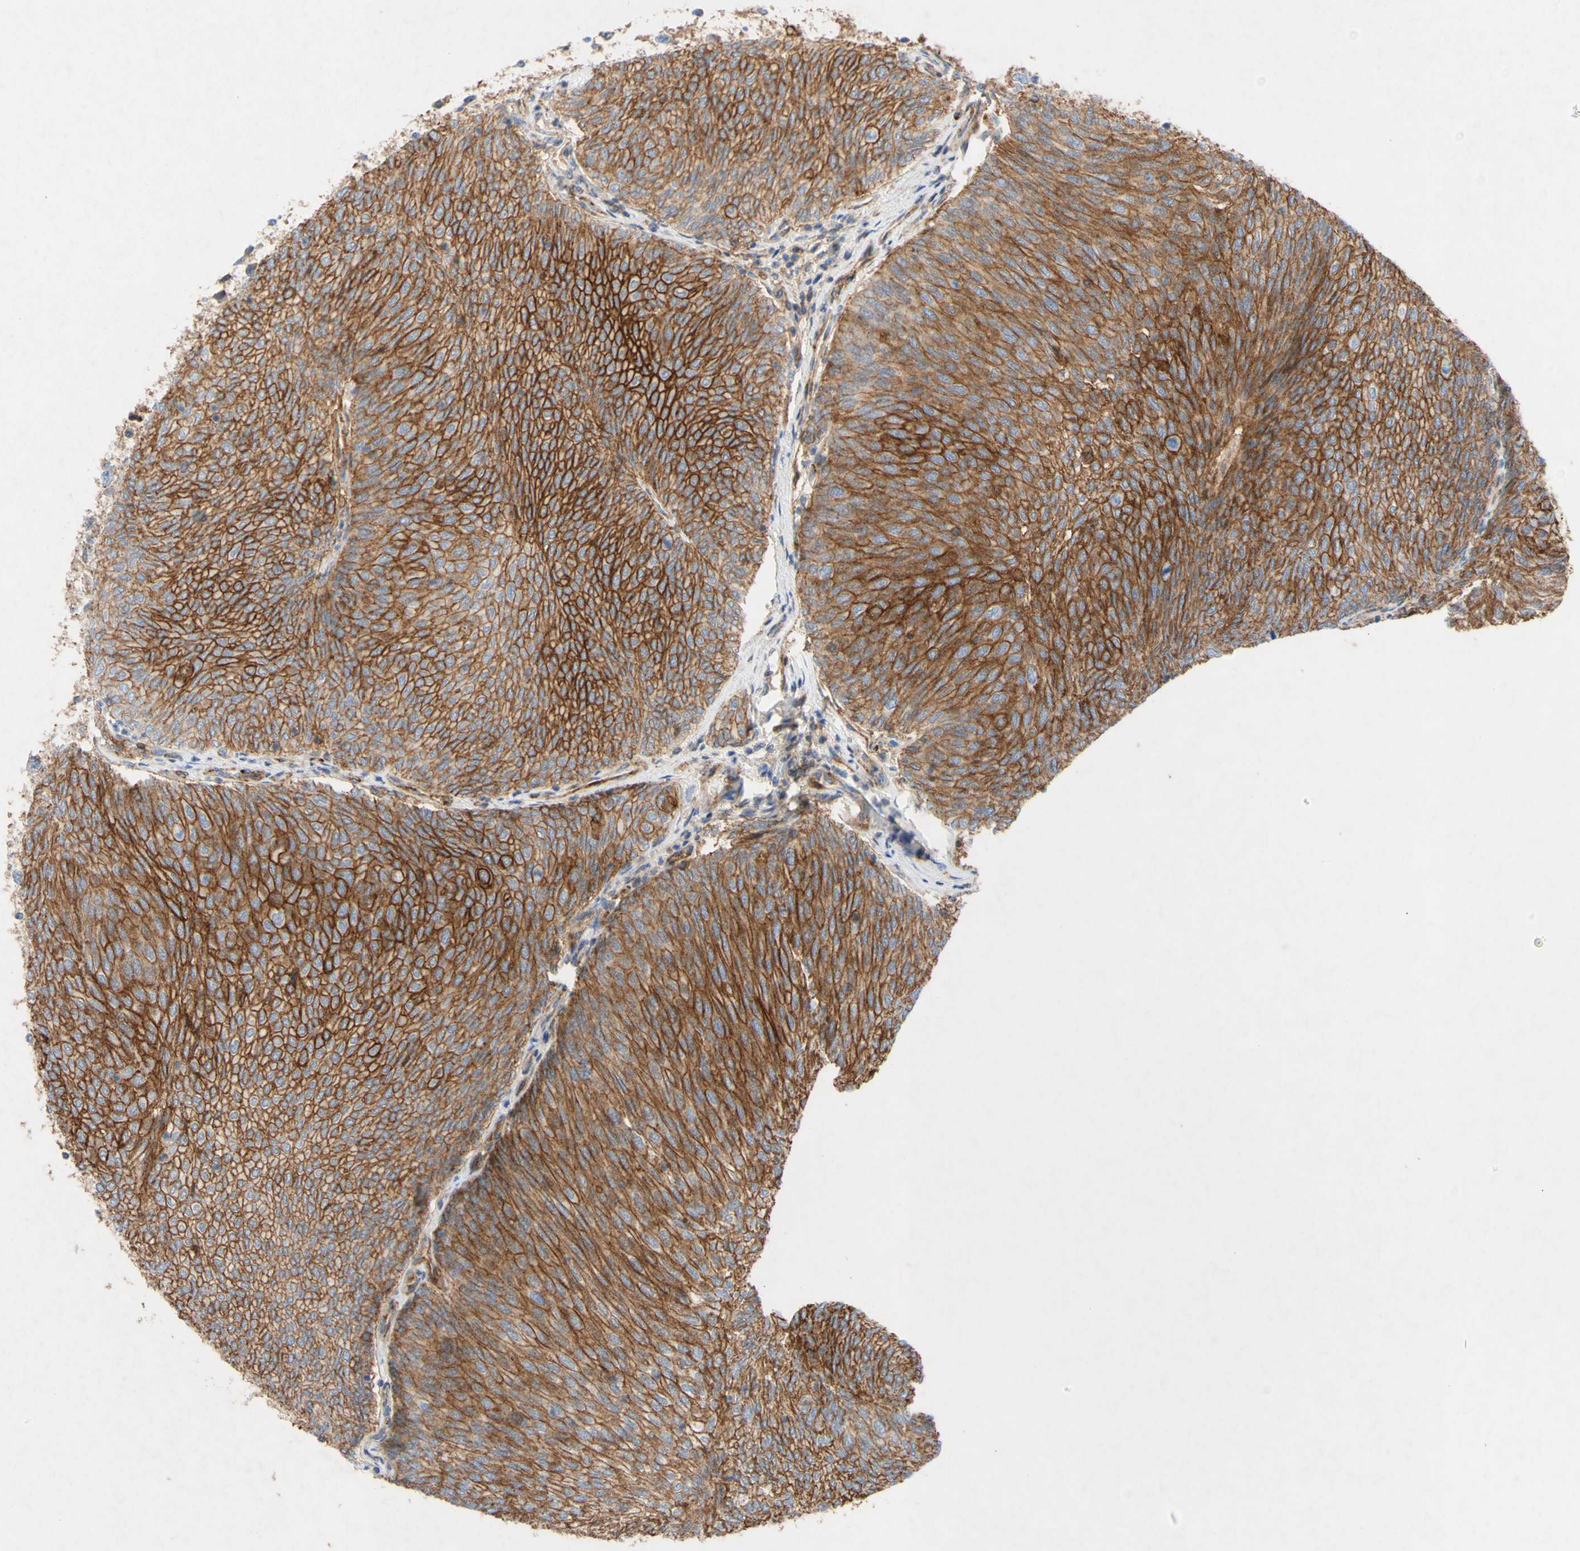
{"staining": {"intensity": "strong", "quantity": ">75%", "location": "cytoplasmic/membranous"}, "tissue": "urothelial cancer", "cell_type": "Tumor cells", "image_type": "cancer", "snomed": [{"axis": "morphology", "description": "Urothelial carcinoma, Low grade"}, {"axis": "topography", "description": "Urinary bladder"}], "caption": "Immunohistochemical staining of human low-grade urothelial carcinoma shows high levels of strong cytoplasmic/membranous staining in about >75% of tumor cells.", "gene": "ATP2A3", "patient": {"sex": "female", "age": 79}}